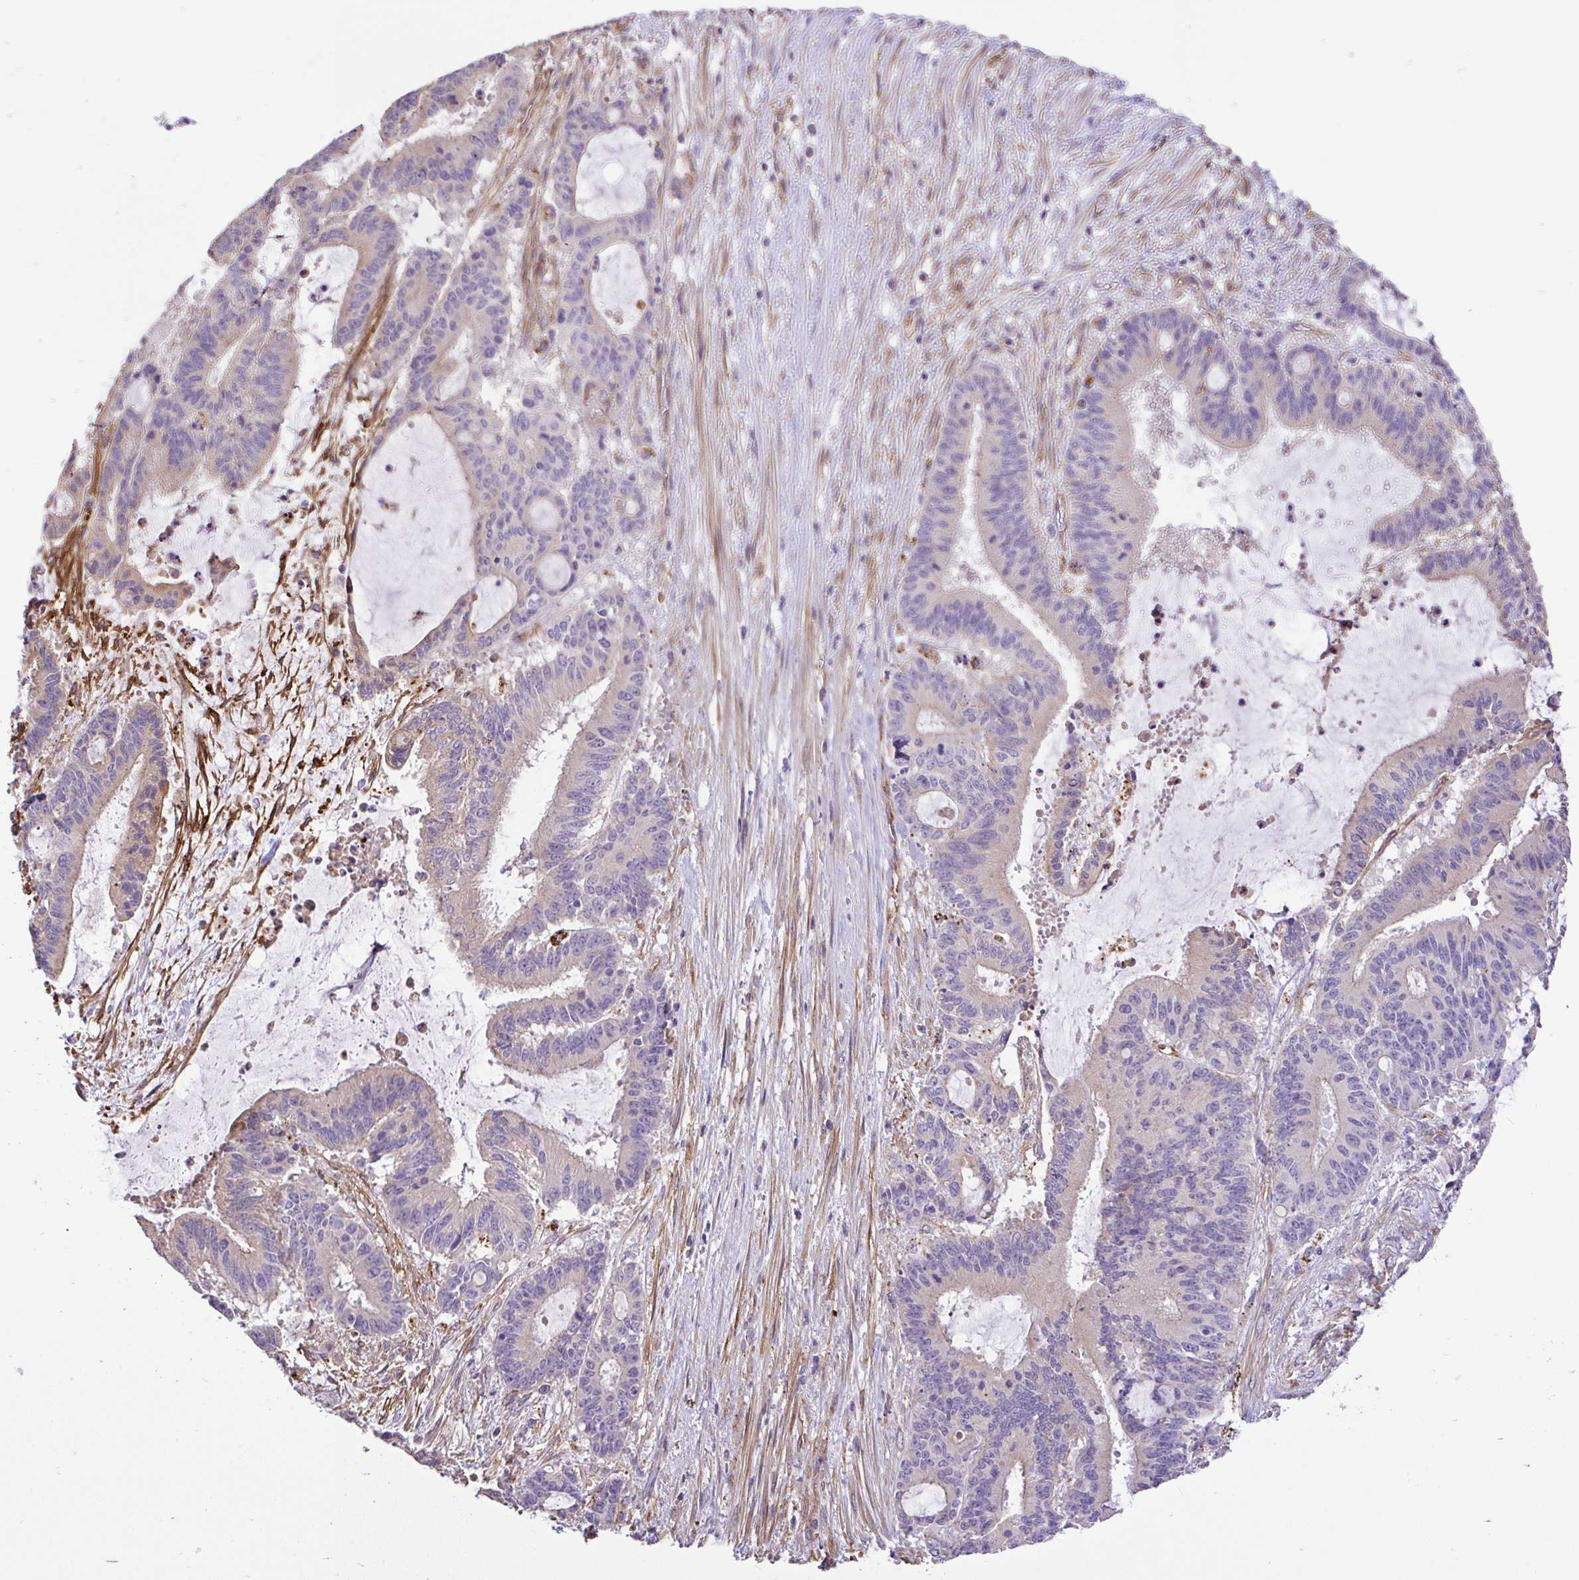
{"staining": {"intensity": "weak", "quantity": "25%-75%", "location": "cytoplasmic/membranous"}, "tissue": "liver cancer", "cell_type": "Tumor cells", "image_type": "cancer", "snomed": [{"axis": "morphology", "description": "Normal tissue, NOS"}, {"axis": "morphology", "description": "Cholangiocarcinoma"}, {"axis": "topography", "description": "Liver"}, {"axis": "topography", "description": "Peripheral nerve tissue"}], "caption": "A brown stain shows weak cytoplasmic/membranous staining of a protein in liver cancer tumor cells.", "gene": "PTPRK", "patient": {"sex": "female", "age": 73}}